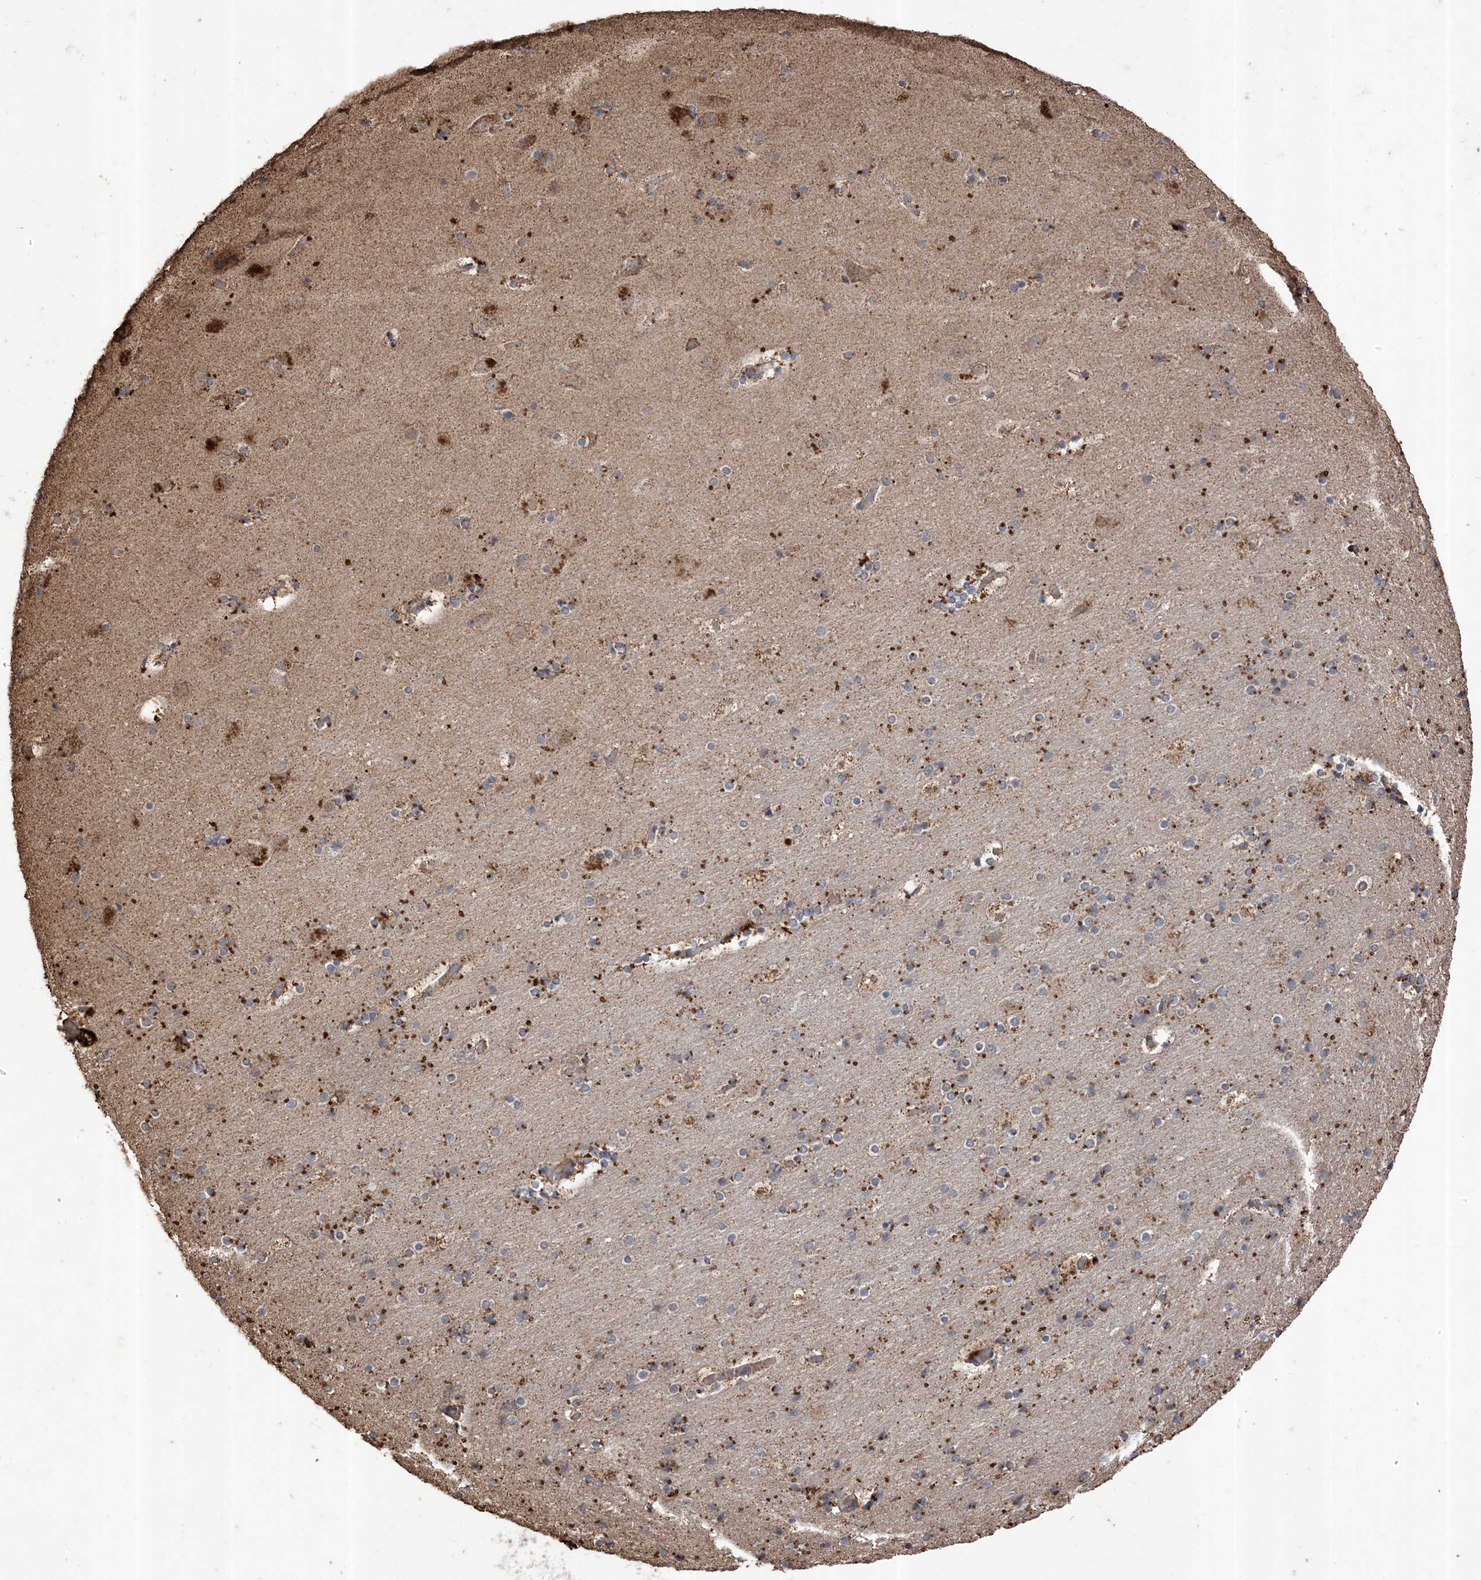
{"staining": {"intensity": "moderate", "quantity": "25%-75%", "location": "cytoplasmic/membranous"}, "tissue": "cerebral cortex", "cell_type": "Endothelial cells", "image_type": "normal", "snomed": [{"axis": "morphology", "description": "Normal tissue, NOS"}, {"axis": "topography", "description": "Cerebral cortex"}], "caption": "Immunohistochemistry (DAB) staining of benign cerebral cortex displays moderate cytoplasmic/membranous protein expression in approximately 25%-75% of endothelial cells. The staining is performed using DAB brown chromogen to label protein expression. The nuclei are counter-stained blue using hematoxylin.", "gene": "HPS4", "patient": {"sex": "male", "age": 57}}